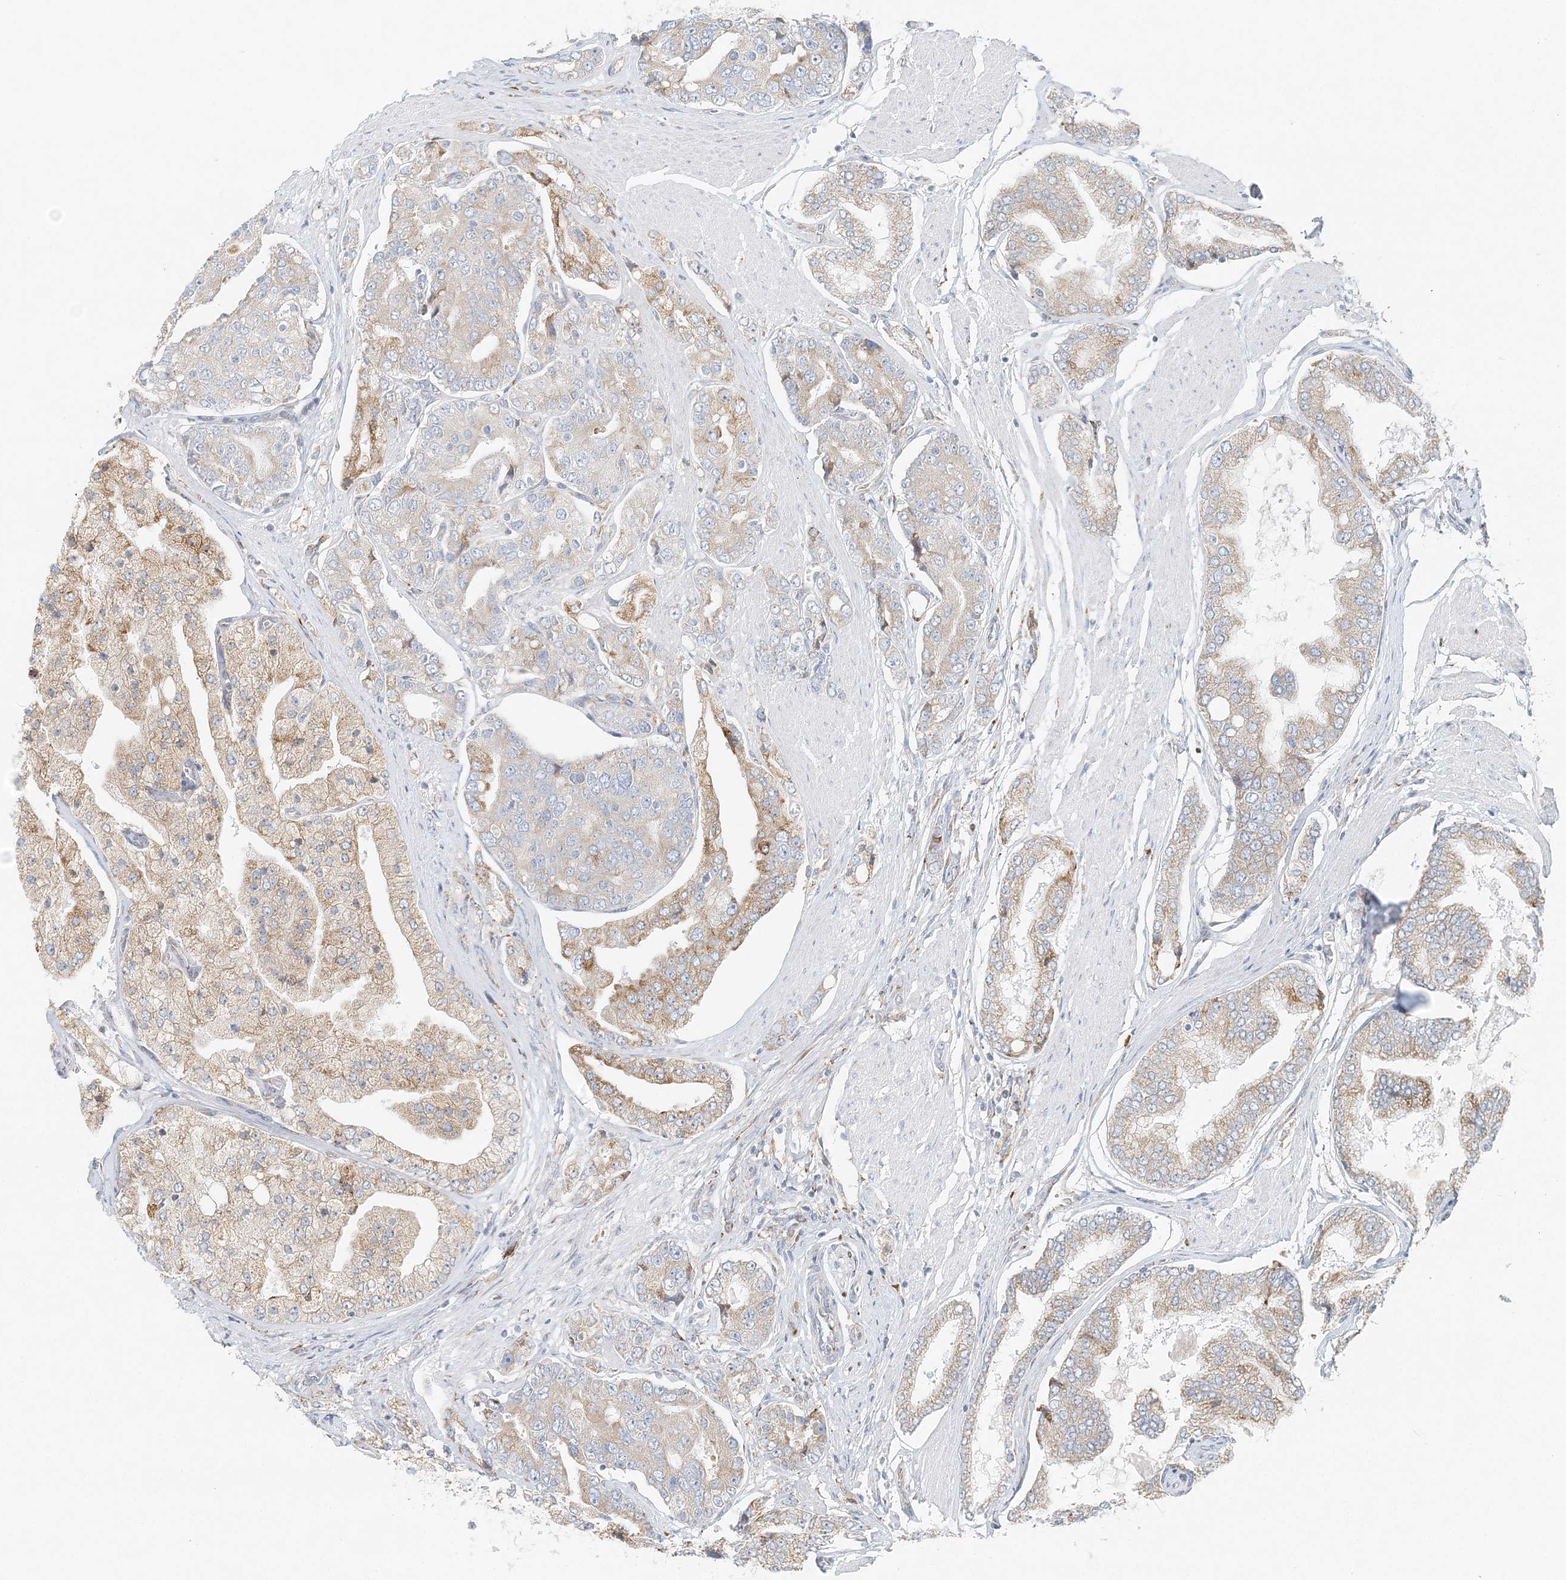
{"staining": {"intensity": "moderate", "quantity": "<25%", "location": "cytoplasmic/membranous"}, "tissue": "prostate cancer", "cell_type": "Tumor cells", "image_type": "cancer", "snomed": [{"axis": "morphology", "description": "Adenocarcinoma, High grade"}, {"axis": "topography", "description": "Prostate"}], "caption": "An immunohistochemistry micrograph of tumor tissue is shown. Protein staining in brown highlights moderate cytoplasmic/membranous positivity in high-grade adenocarcinoma (prostate) within tumor cells.", "gene": "STK11IP", "patient": {"sex": "male", "age": 50}}